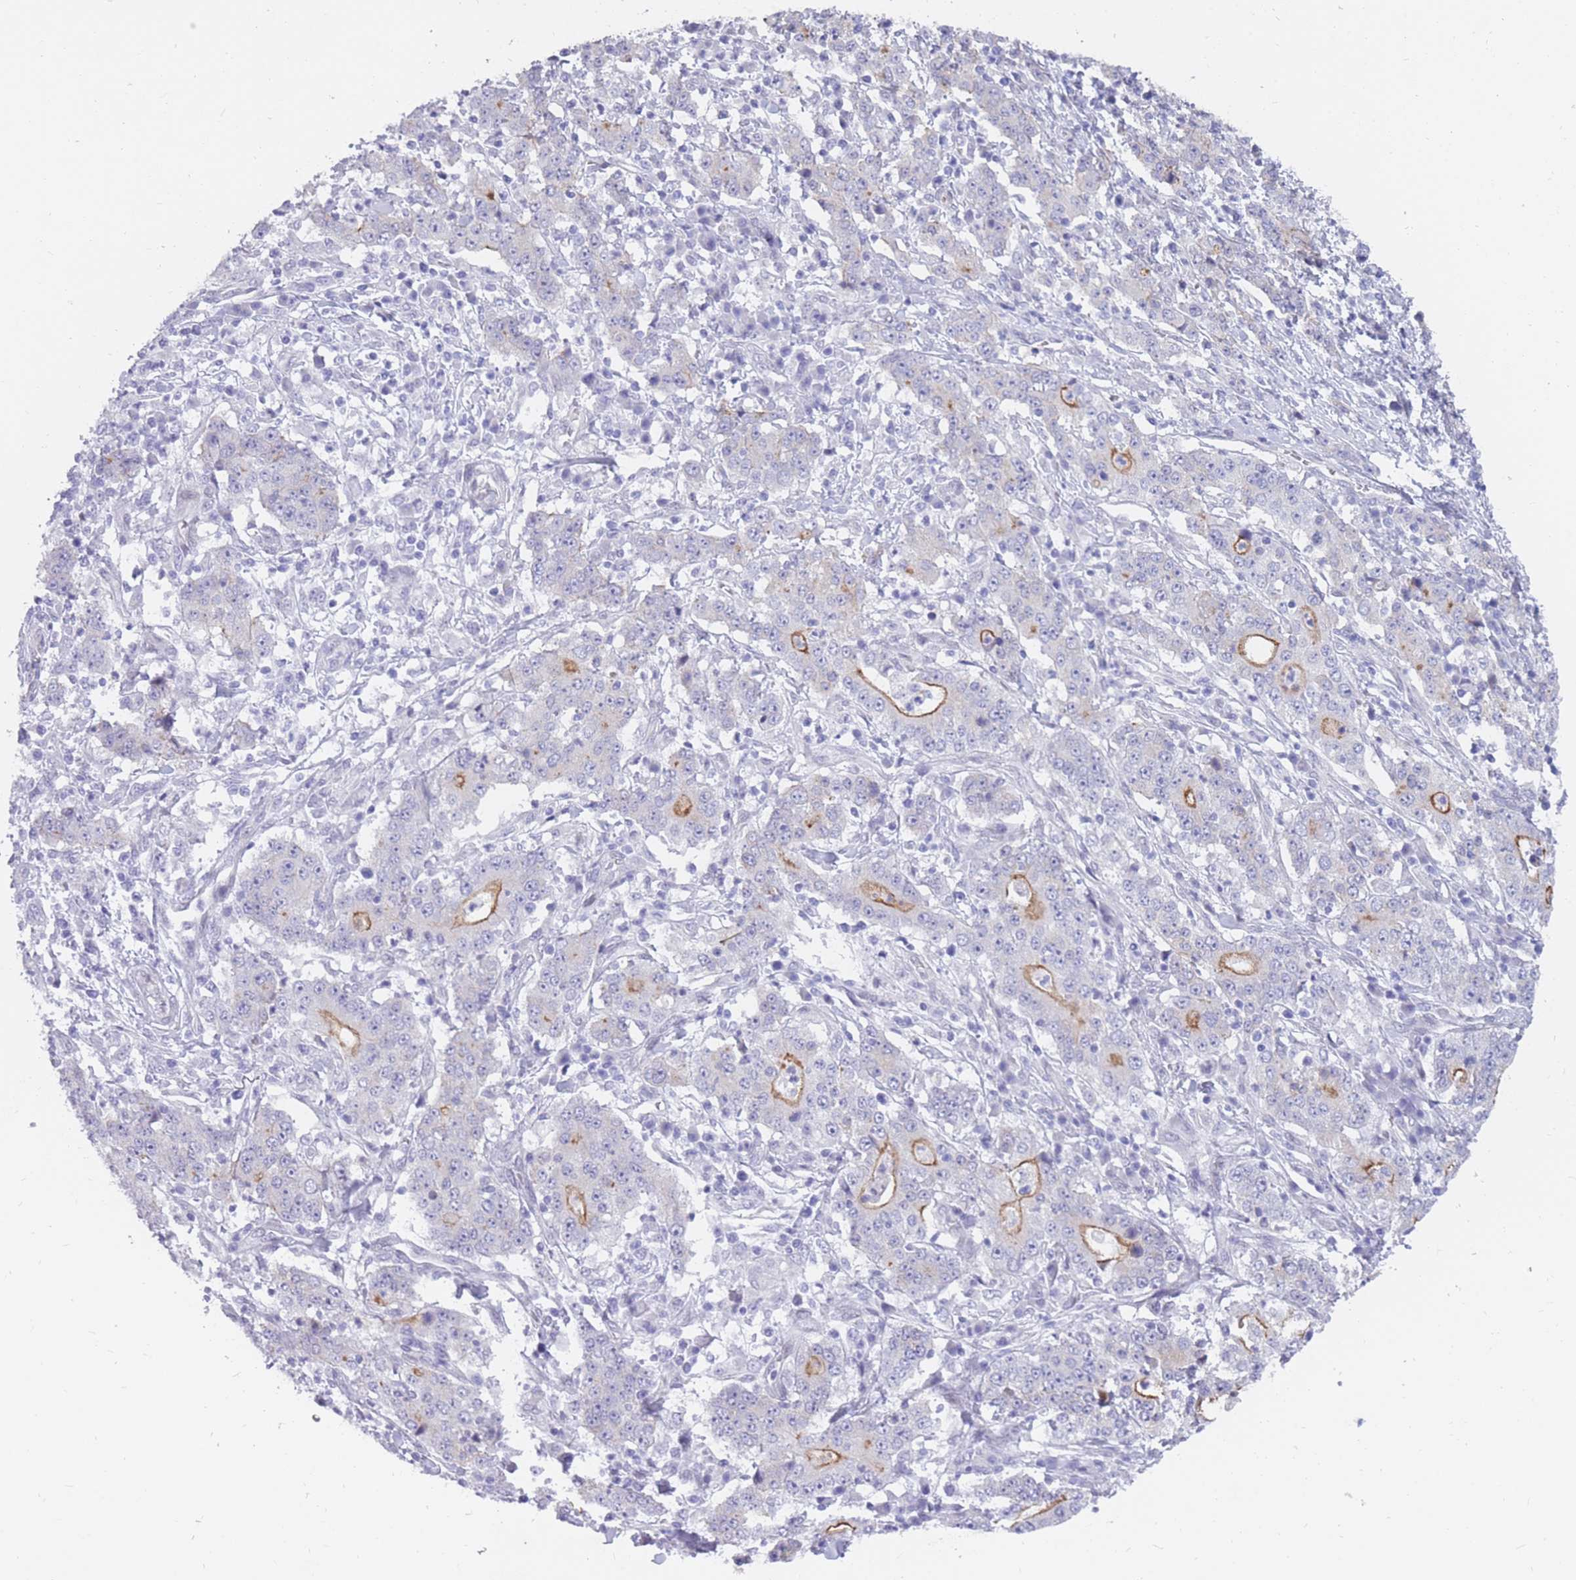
{"staining": {"intensity": "moderate", "quantity": "<25%", "location": "cytoplasmic/membranous"}, "tissue": "stomach cancer", "cell_type": "Tumor cells", "image_type": "cancer", "snomed": [{"axis": "morphology", "description": "Normal tissue, NOS"}, {"axis": "morphology", "description": "Adenocarcinoma, NOS"}, {"axis": "topography", "description": "Stomach, upper"}, {"axis": "topography", "description": "Stomach"}], "caption": "Adenocarcinoma (stomach) was stained to show a protein in brown. There is low levels of moderate cytoplasmic/membranous staining in about <25% of tumor cells. Ihc stains the protein in brown and the nuclei are stained blue.", "gene": "HOOK2", "patient": {"sex": "male", "age": 59}}